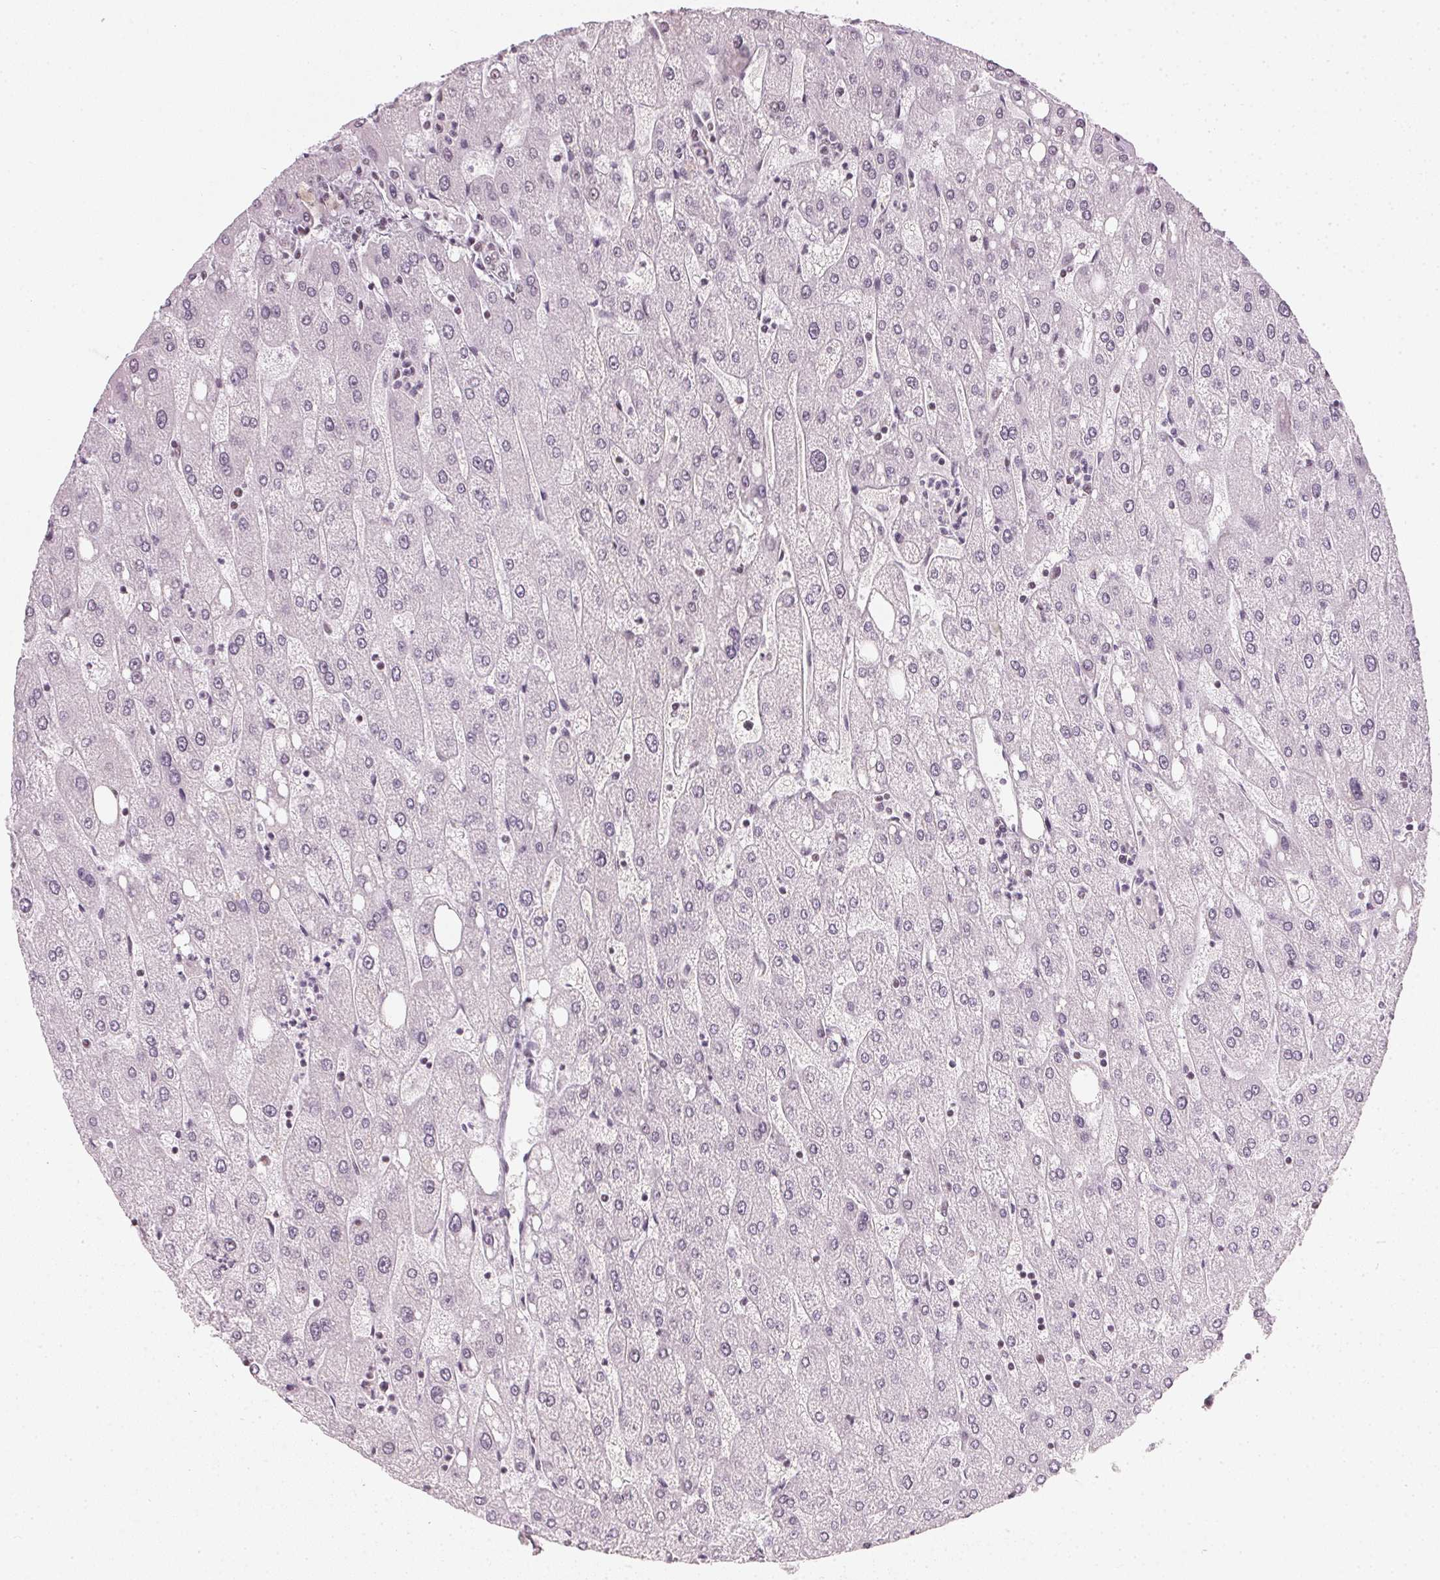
{"staining": {"intensity": "negative", "quantity": "none", "location": "none"}, "tissue": "liver", "cell_type": "Cholangiocytes", "image_type": "normal", "snomed": [{"axis": "morphology", "description": "Normal tissue, NOS"}, {"axis": "topography", "description": "Liver"}], "caption": "An image of human liver is negative for staining in cholangiocytes. (Brightfield microscopy of DAB immunohistochemistry at high magnification).", "gene": "DNAJC6", "patient": {"sex": "male", "age": 67}}